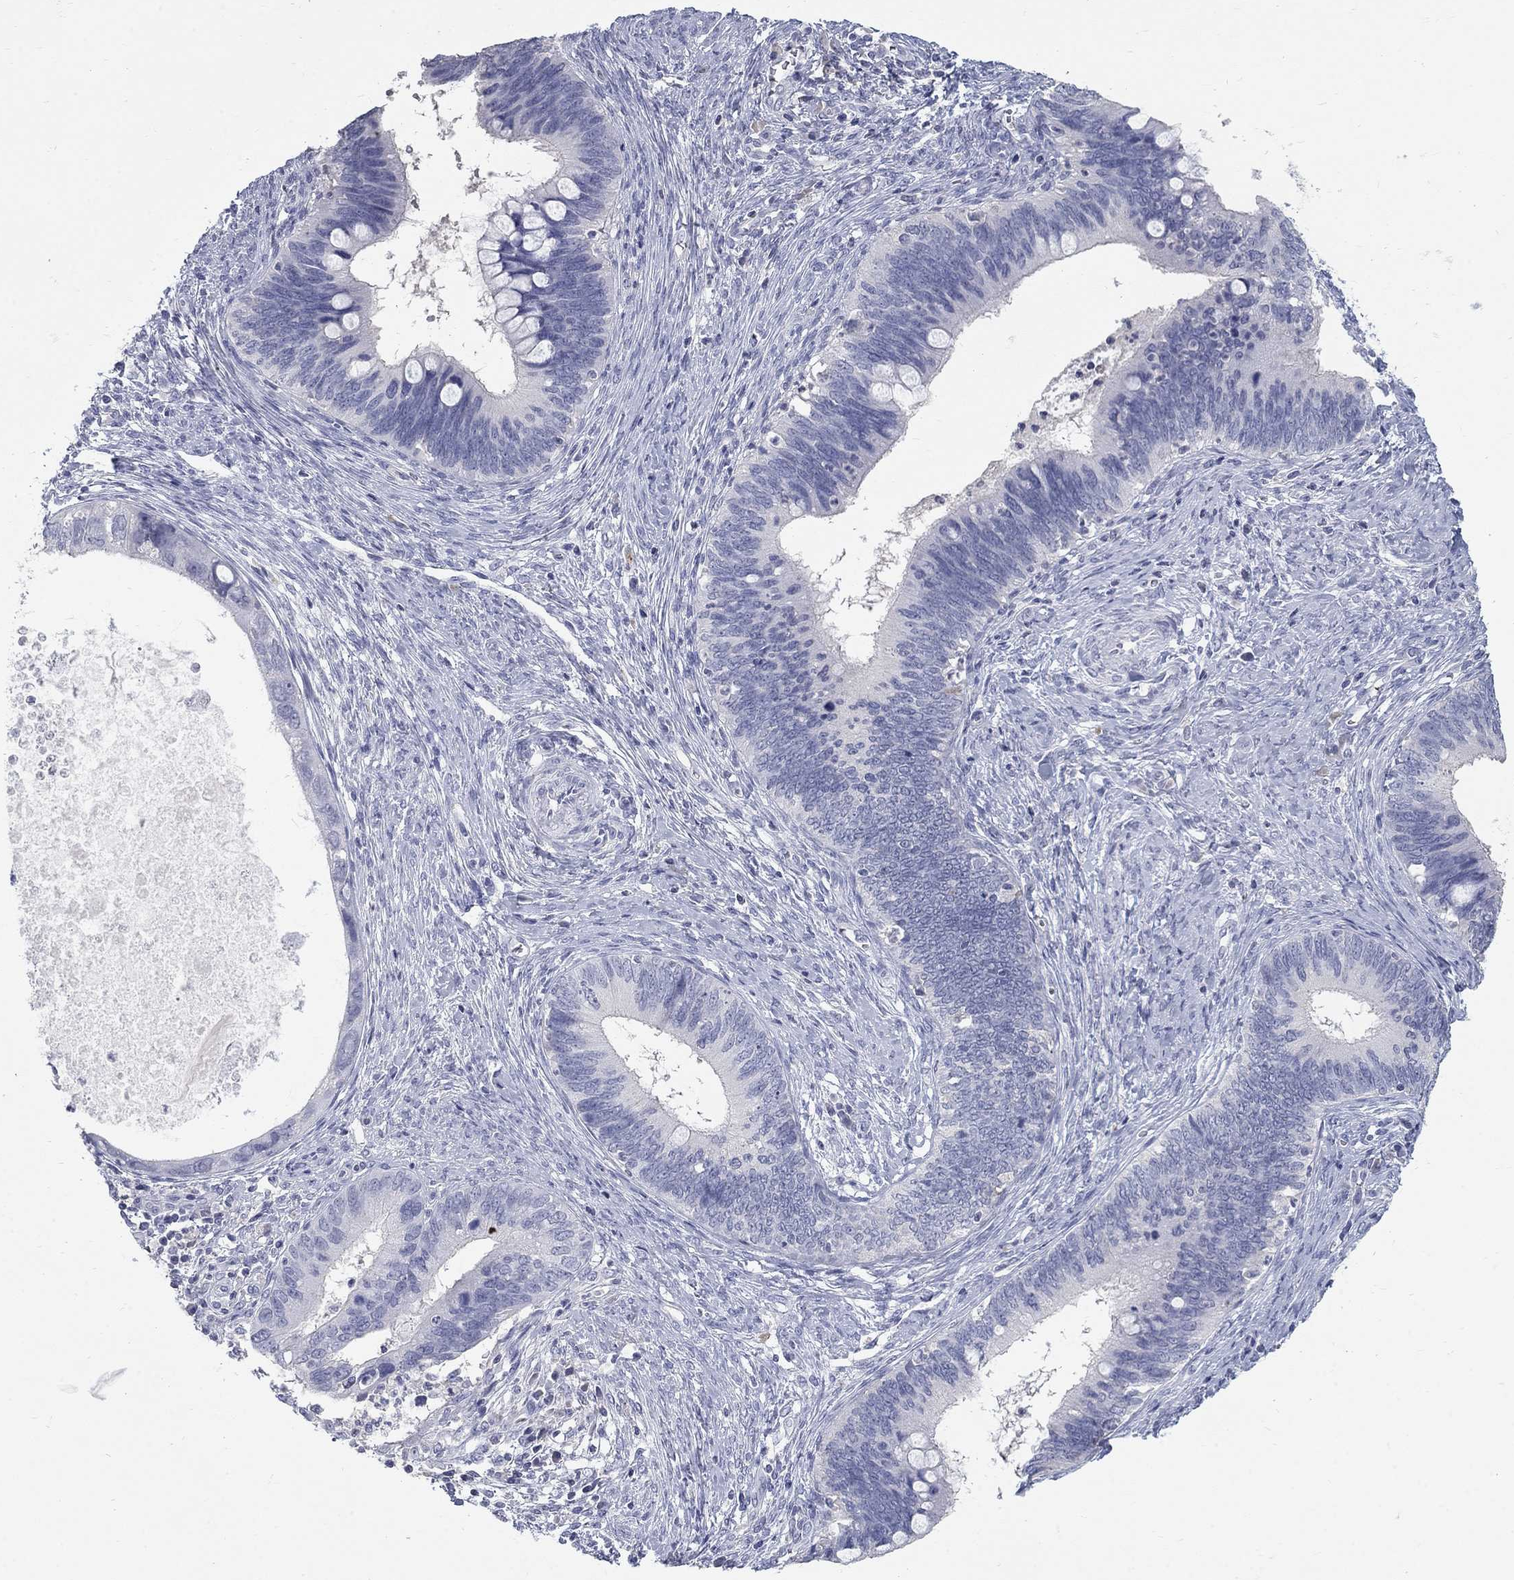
{"staining": {"intensity": "negative", "quantity": "none", "location": "none"}, "tissue": "cervical cancer", "cell_type": "Tumor cells", "image_type": "cancer", "snomed": [{"axis": "morphology", "description": "Adenocarcinoma, NOS"}, {"axis": "topography", "description": "Cervix"}], "caption": "This is an IHC micrograph of adenocarcinoma (cervical). There is no expression in tumor cells.", "gene": "PTH1R", "patient": {"sex": "female", "age": 42}}